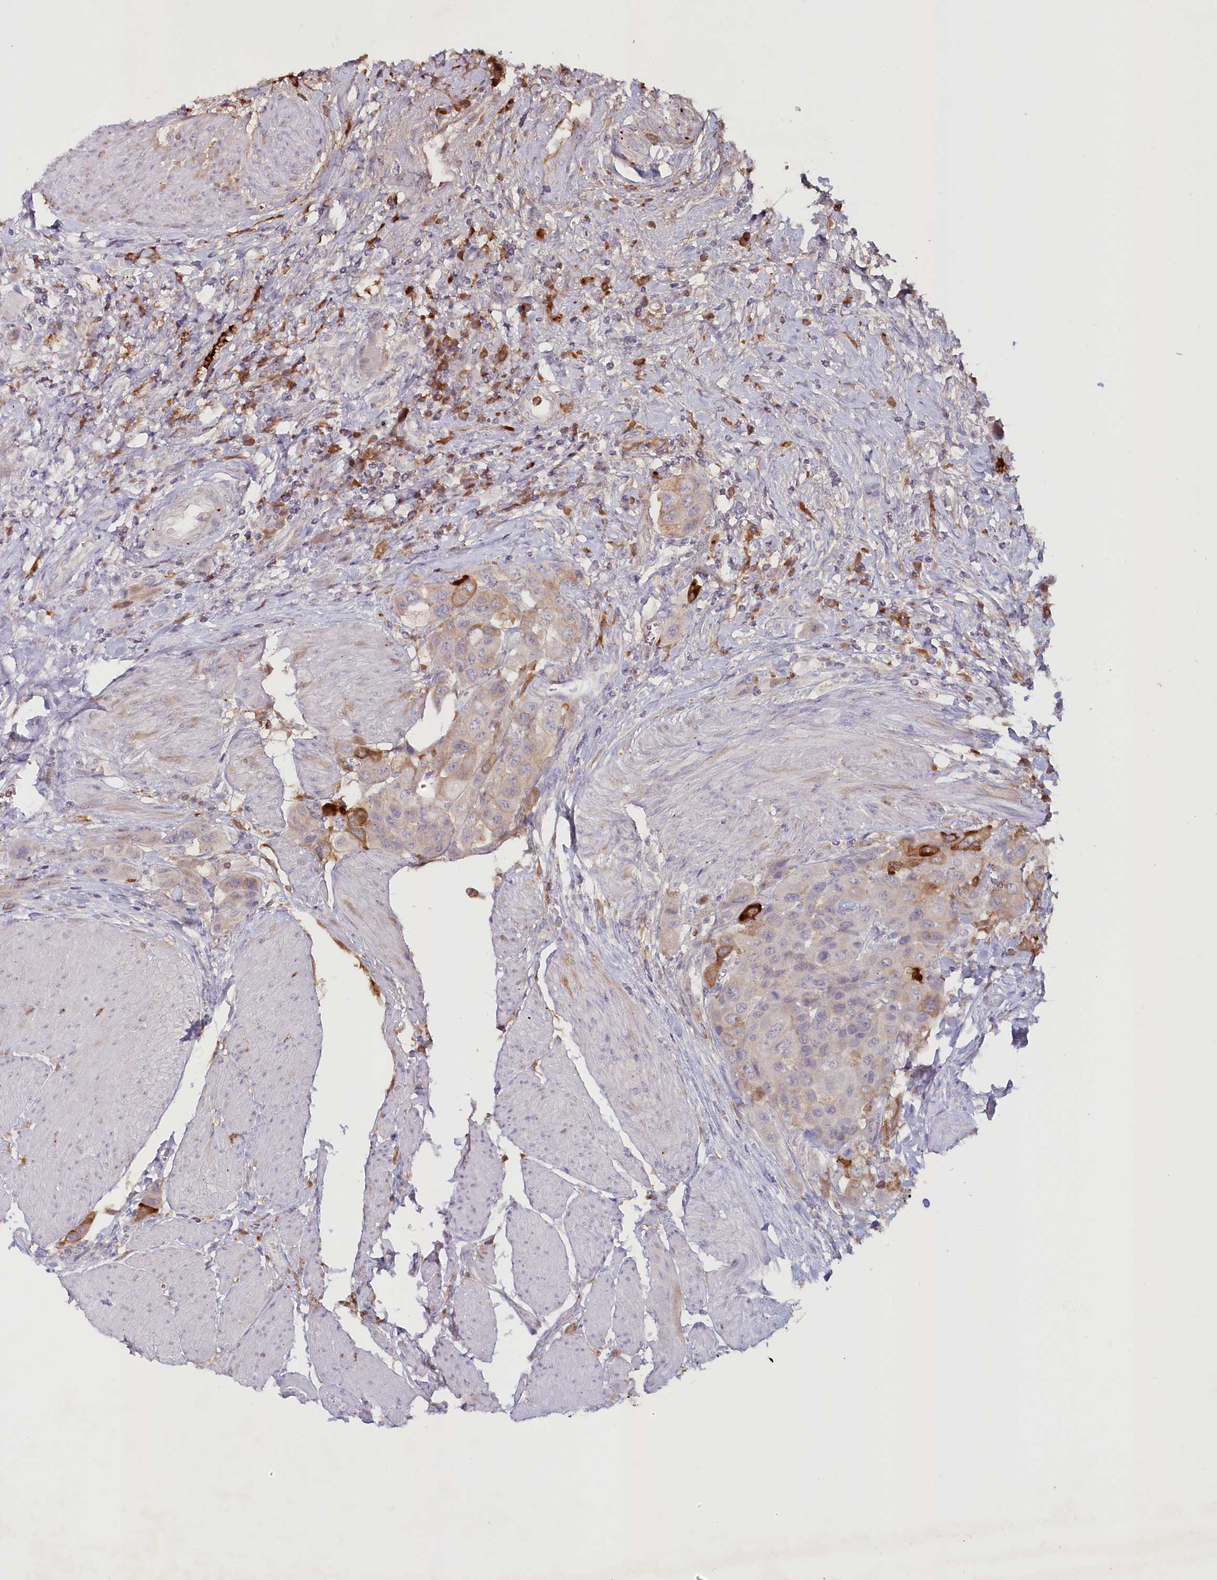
{"staining": {"intensity": "strong", "quantity": "<25%", "location": "cytoplasmic/membranous"}, "tissue": "urothelial cancer", "cell_type": "Tumor cells", "image_type": "cancer", "snomed": [{"axis": "morphology", "description": "Urothelial carcinoma, High grade"}, {"axis": "topography", "description": "Urinary bladder"}], "caption": "This micrograph demonstrates immunohistochemistry staining of urothelial cancer, with medium strong cytoplasmic/membranous positivity in approximately <25% of tumor cells.", "gene": "PSAPL1", "patient": {"sex": "male", "age": 50}}